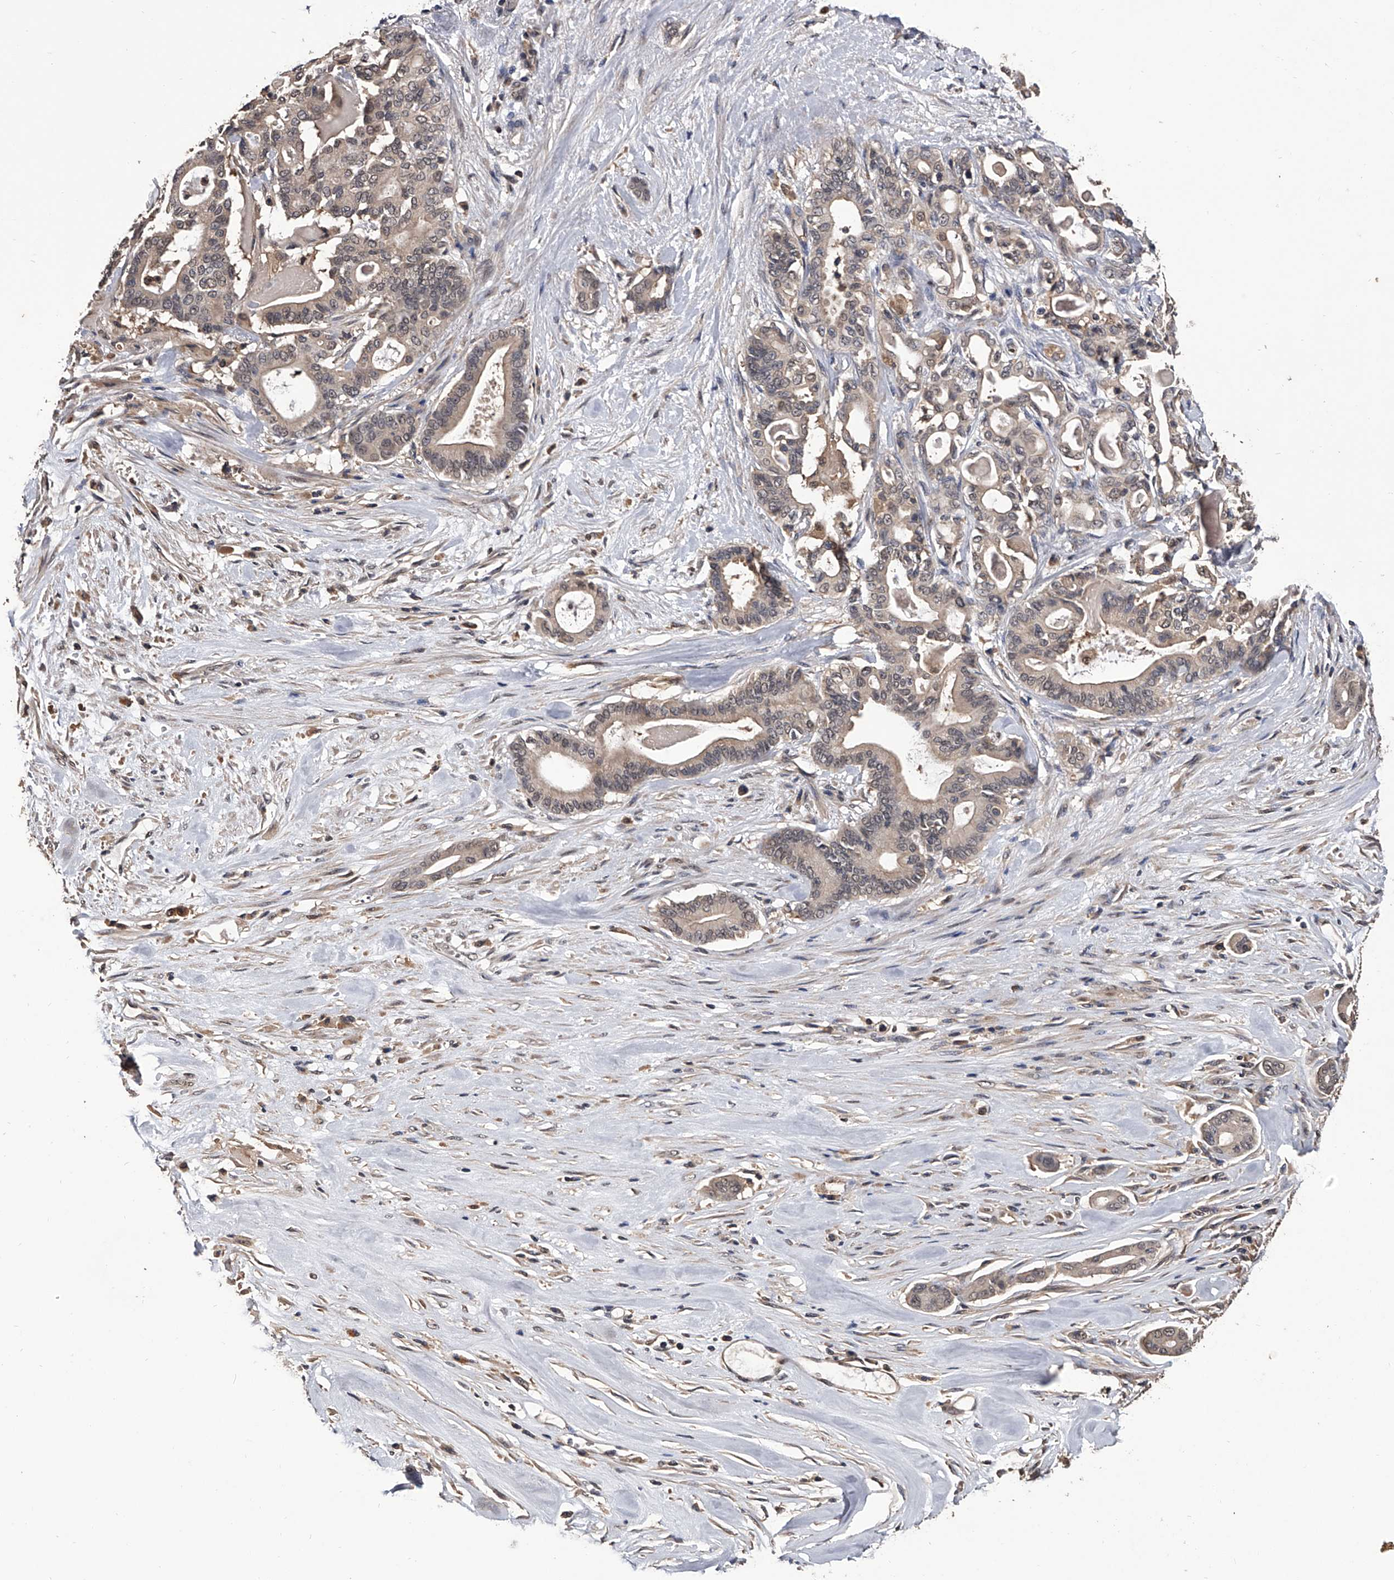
{"staining": {"intensity": "weak", "quantity": "<25%", "location": "cytoplasmic/membranous,nuclear"}, "tissue": "pancreatic cancer", "cell_type": "Tumor cells", "image_type": "cancer", "snomed": [{"axis": "morphology", "description": "Adenocarcinoma, NOS"}, {"axis": "topography", "description": "Pancreas"}], "caption": "Immunohistochemistry (IHC) image of neoplastic tissue: pancreatic cancer stained with DAB displays no significant protein staining in tumor cells.", "gene": "EFCAB7", "patient": {"sex": "male", "age": 63}}